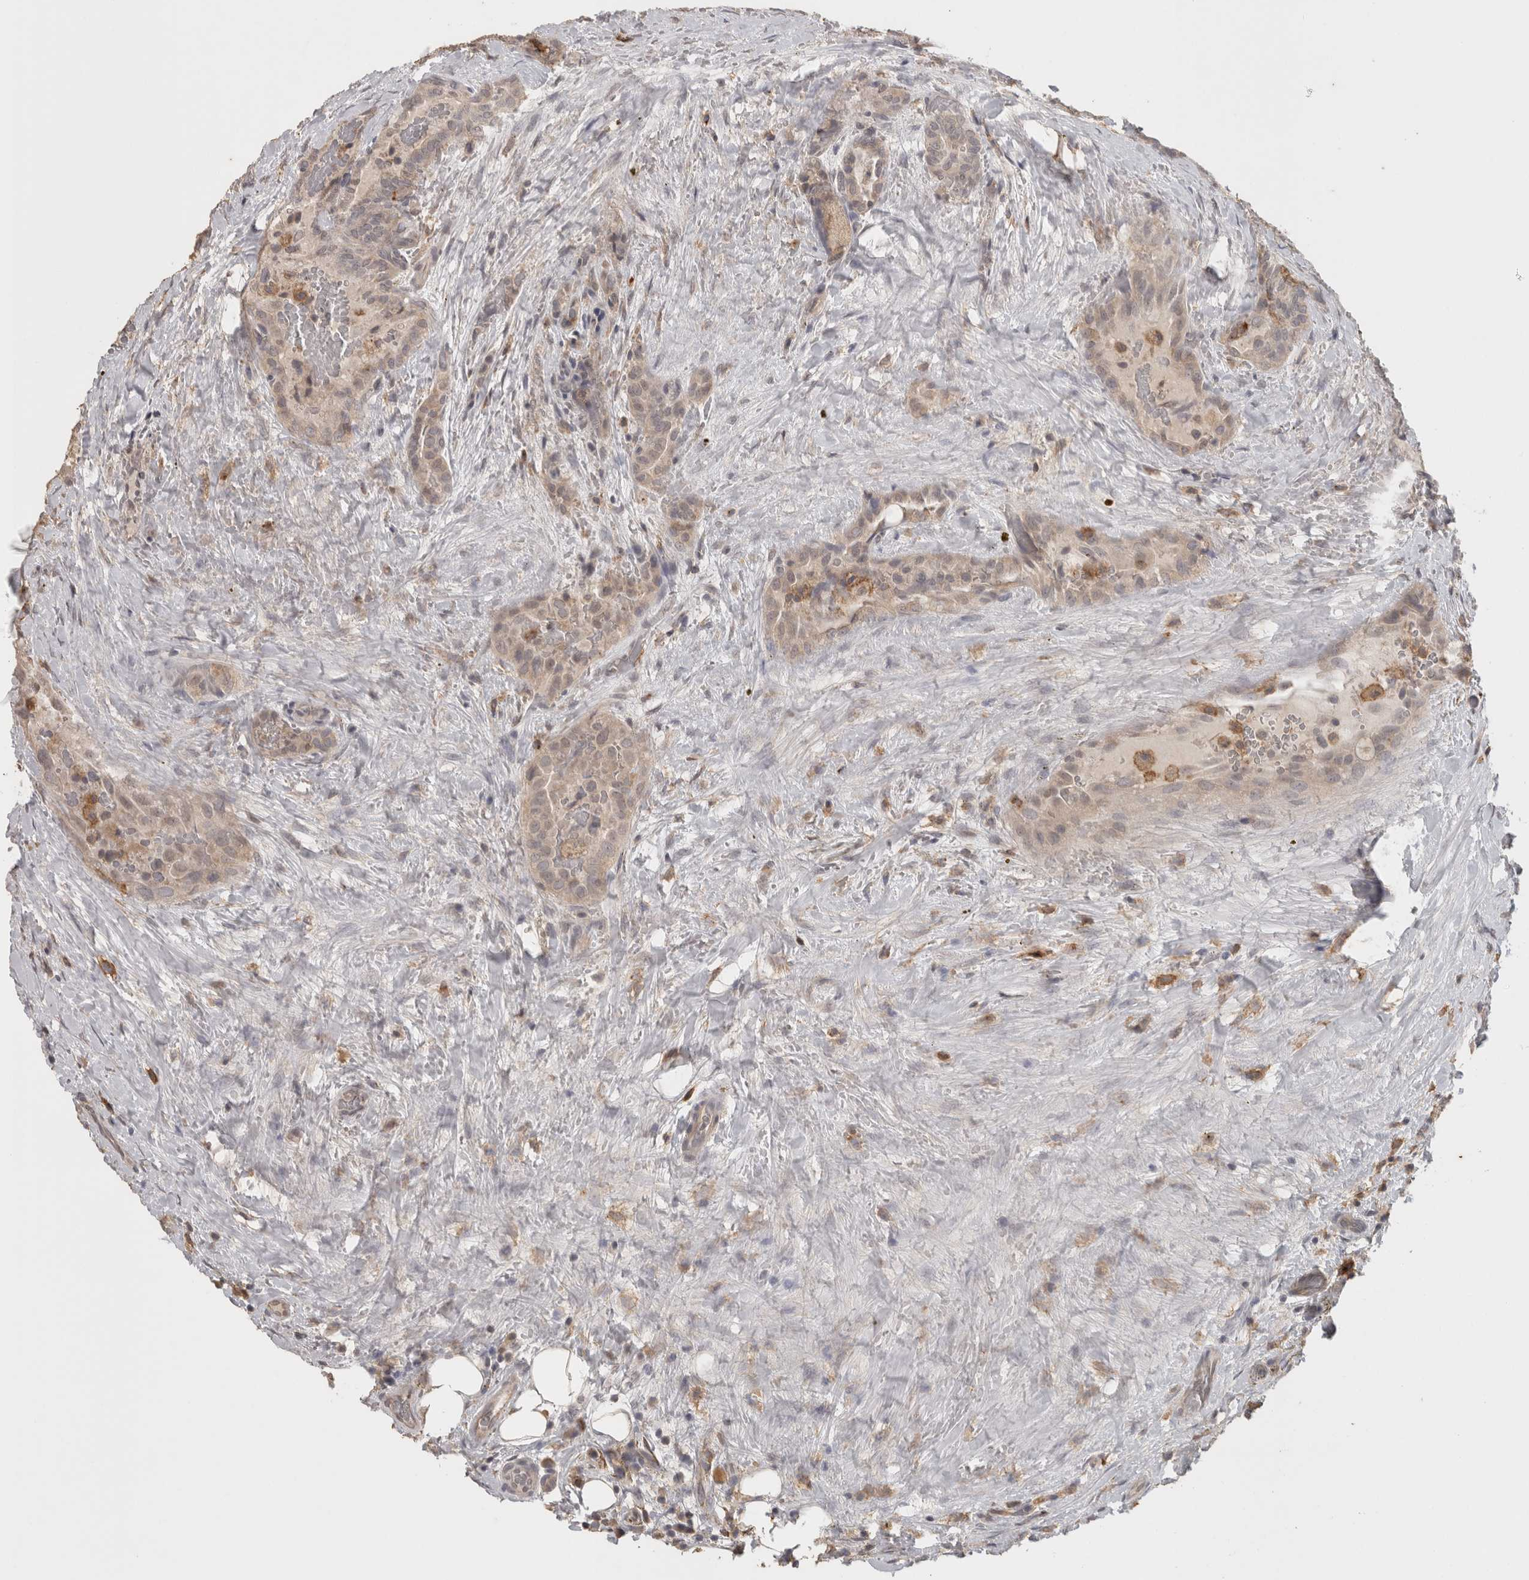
{"staining": {"intensity": "negative", "quantity": "none", "location": "none"}, "tissue": "thyroid cancer", "cell_type": "Tumor cells", "image_type": "cancer", "snomed": [{"axis": "morphology", "description": "Papillary adenocarcinoma, NOS"}, {"axis": "topography", "description": "Thyroid gland"}], "caption": "Thyroid papillary adenocarcinoma was stained to show a protein in brown. There is no significant expression in tumor cells. (DAB (3,3'-diaminobenzidine) IHC, high magnification).", "gene": "HAVCR2", "patient": {"sex": "male", "age": 77}}